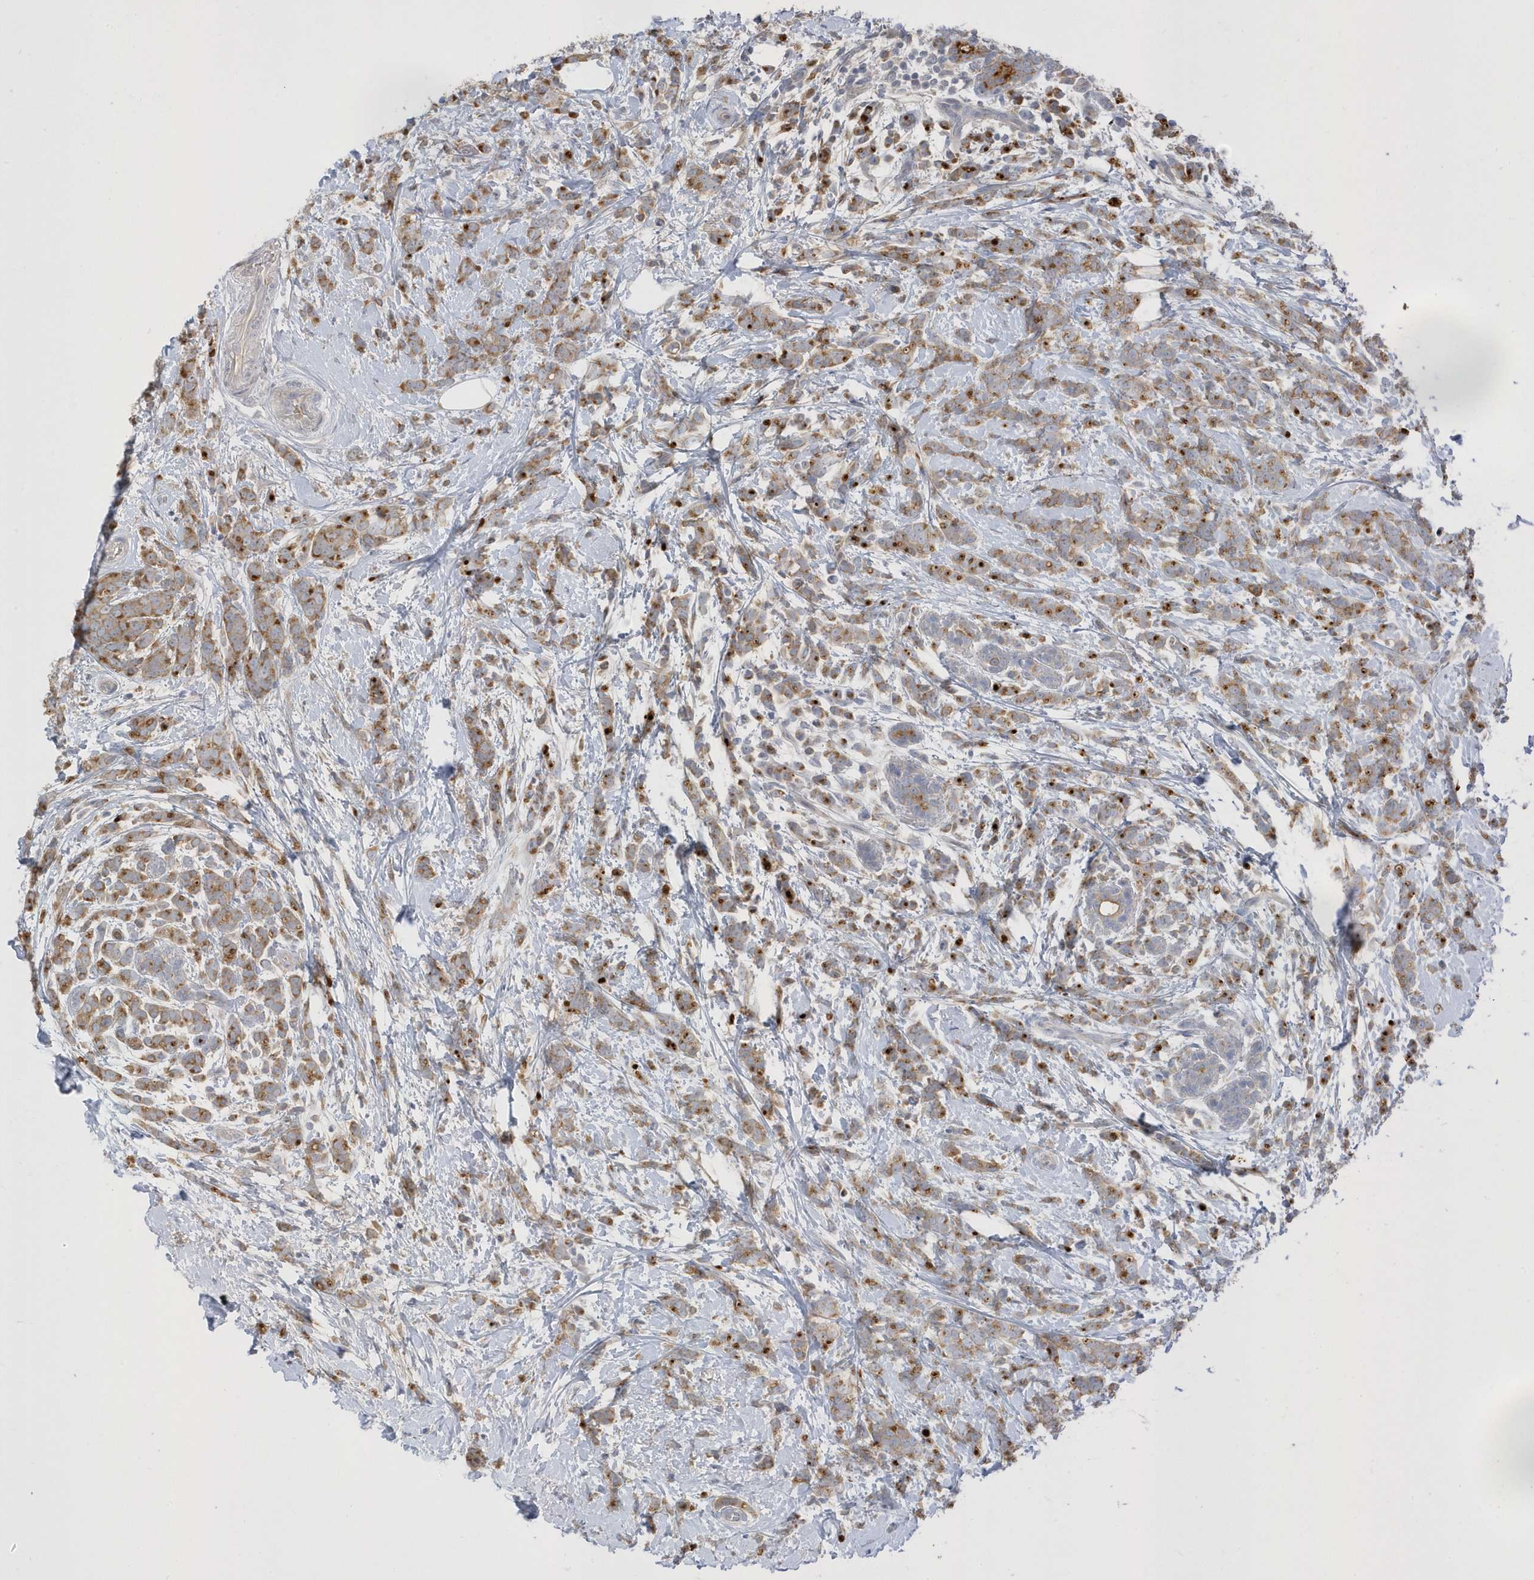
{"staining": {"intensity": "moderate", "quantity": ">75%", "location": "cytoplasmic/membranous"}, "tissue": "breast cancer", "cell_type": "Tumor cells", "image_type": "cancer", "snomed": [{"axis": "morphology", "description": "Lobular carcinoma"}, {"axis": "topography", "description": "Breast"}], "caption": "Protein analysis of breast lobular carcinoma tissue displays moderate cytoplasmic/membranous expression in about >75% of tumor cells. The protein of interest is shown in brown color, while the nuclei are stained blue.", "gene": "DPP9", "patient": {"sex": "female", "age": 58}}